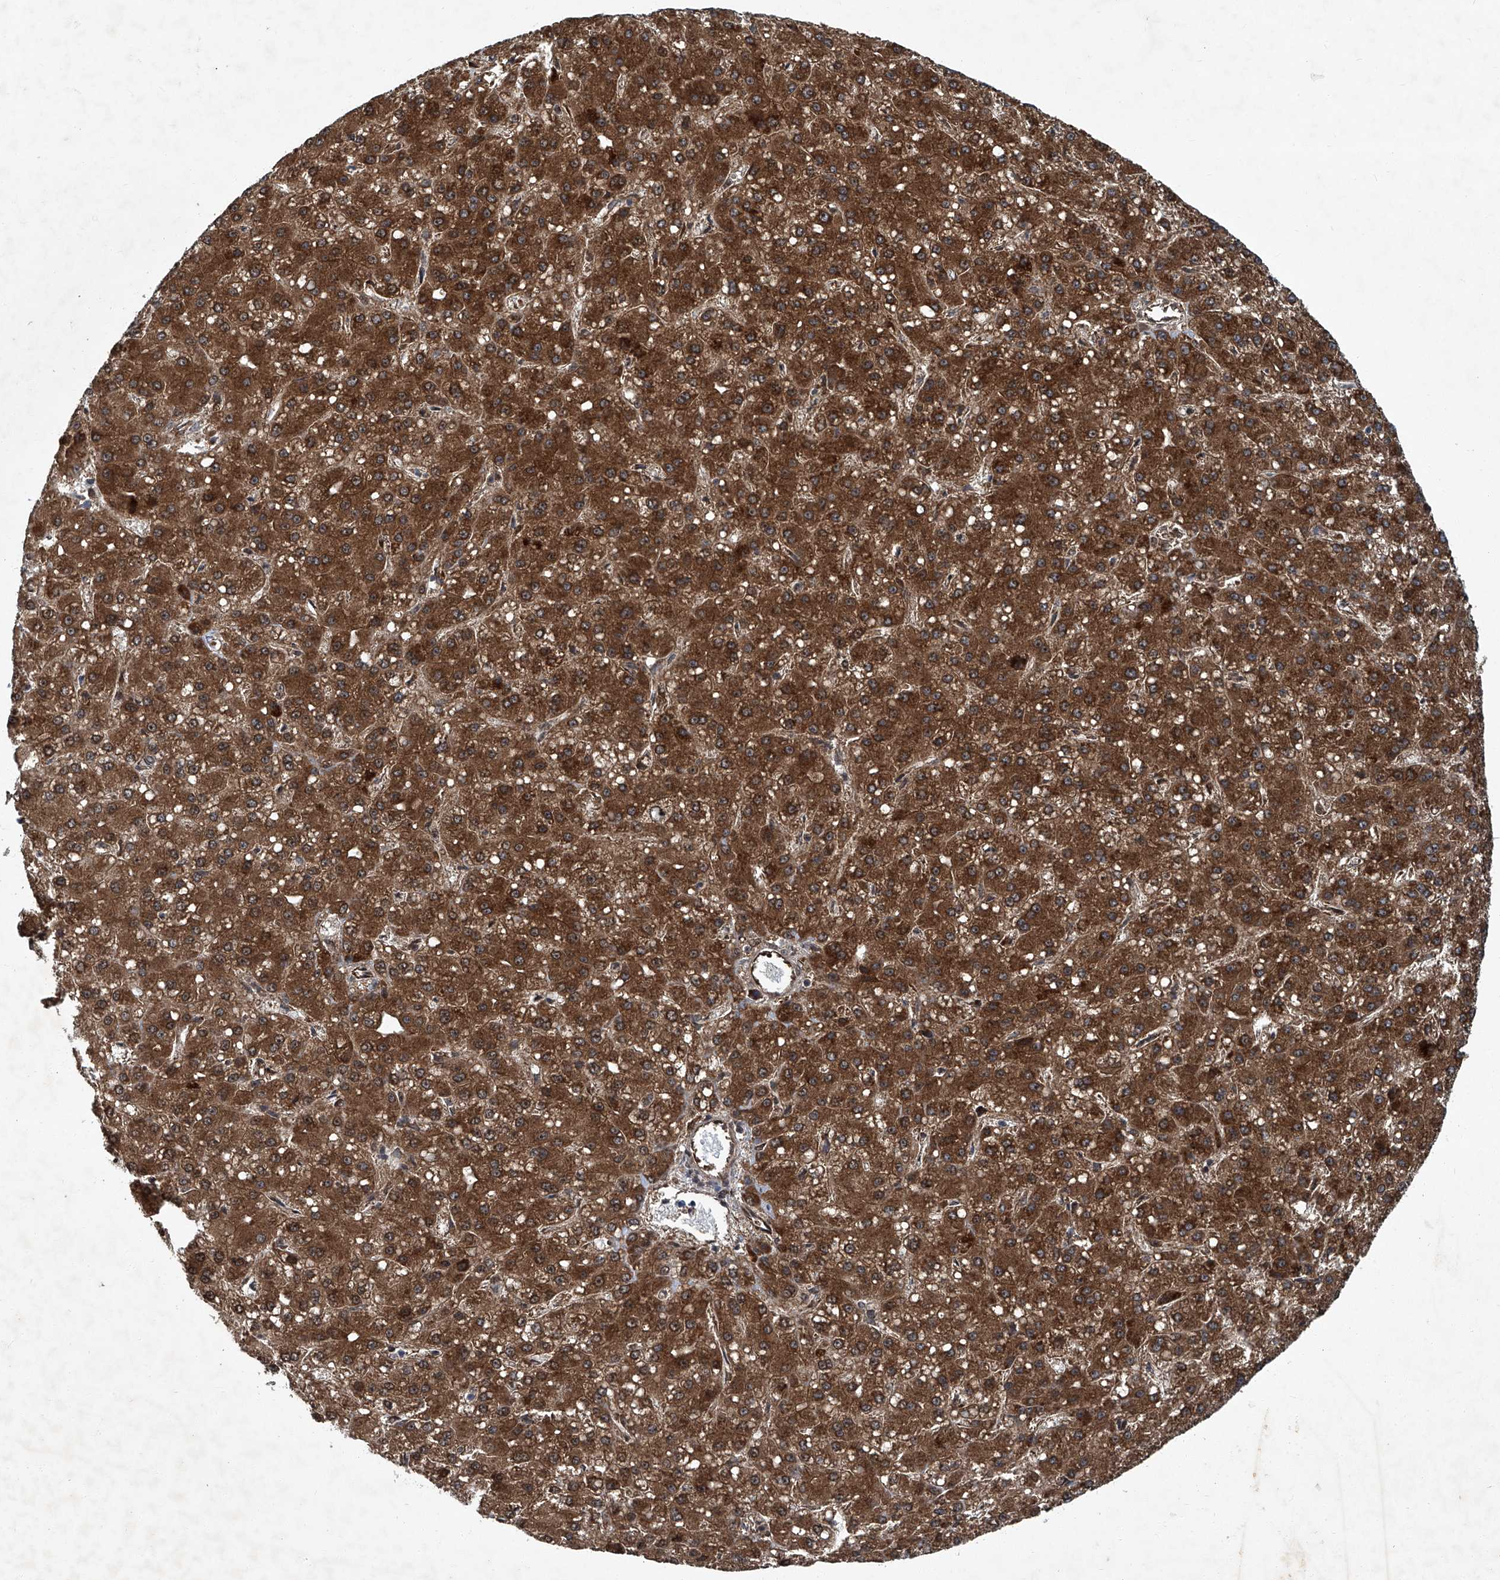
{"staining": {"intensity": "strong", "quantity": ">75%", "location": "cytoplasmic/membranous"}, "tissue": "liver cancer", "cell_type": "Tumor cells", "image_type": "cancer", "snomed": [{"axis": "morphology", "description": "Carcinoma, Hepatocellular, NOS"}, {"axis": "topography", "description": "Liver"}], "caption": "Immunohistochemistry (IHC) (DAB (3,3'-diaminobenzidine)) staining of hepatocellular carcinoma (liver) exhibits strong cytoplasmic/membranous protein expression in about >75% of tumor cells.", "gene": "GPR132", "patient": {"sex": "male", "age": 67}}